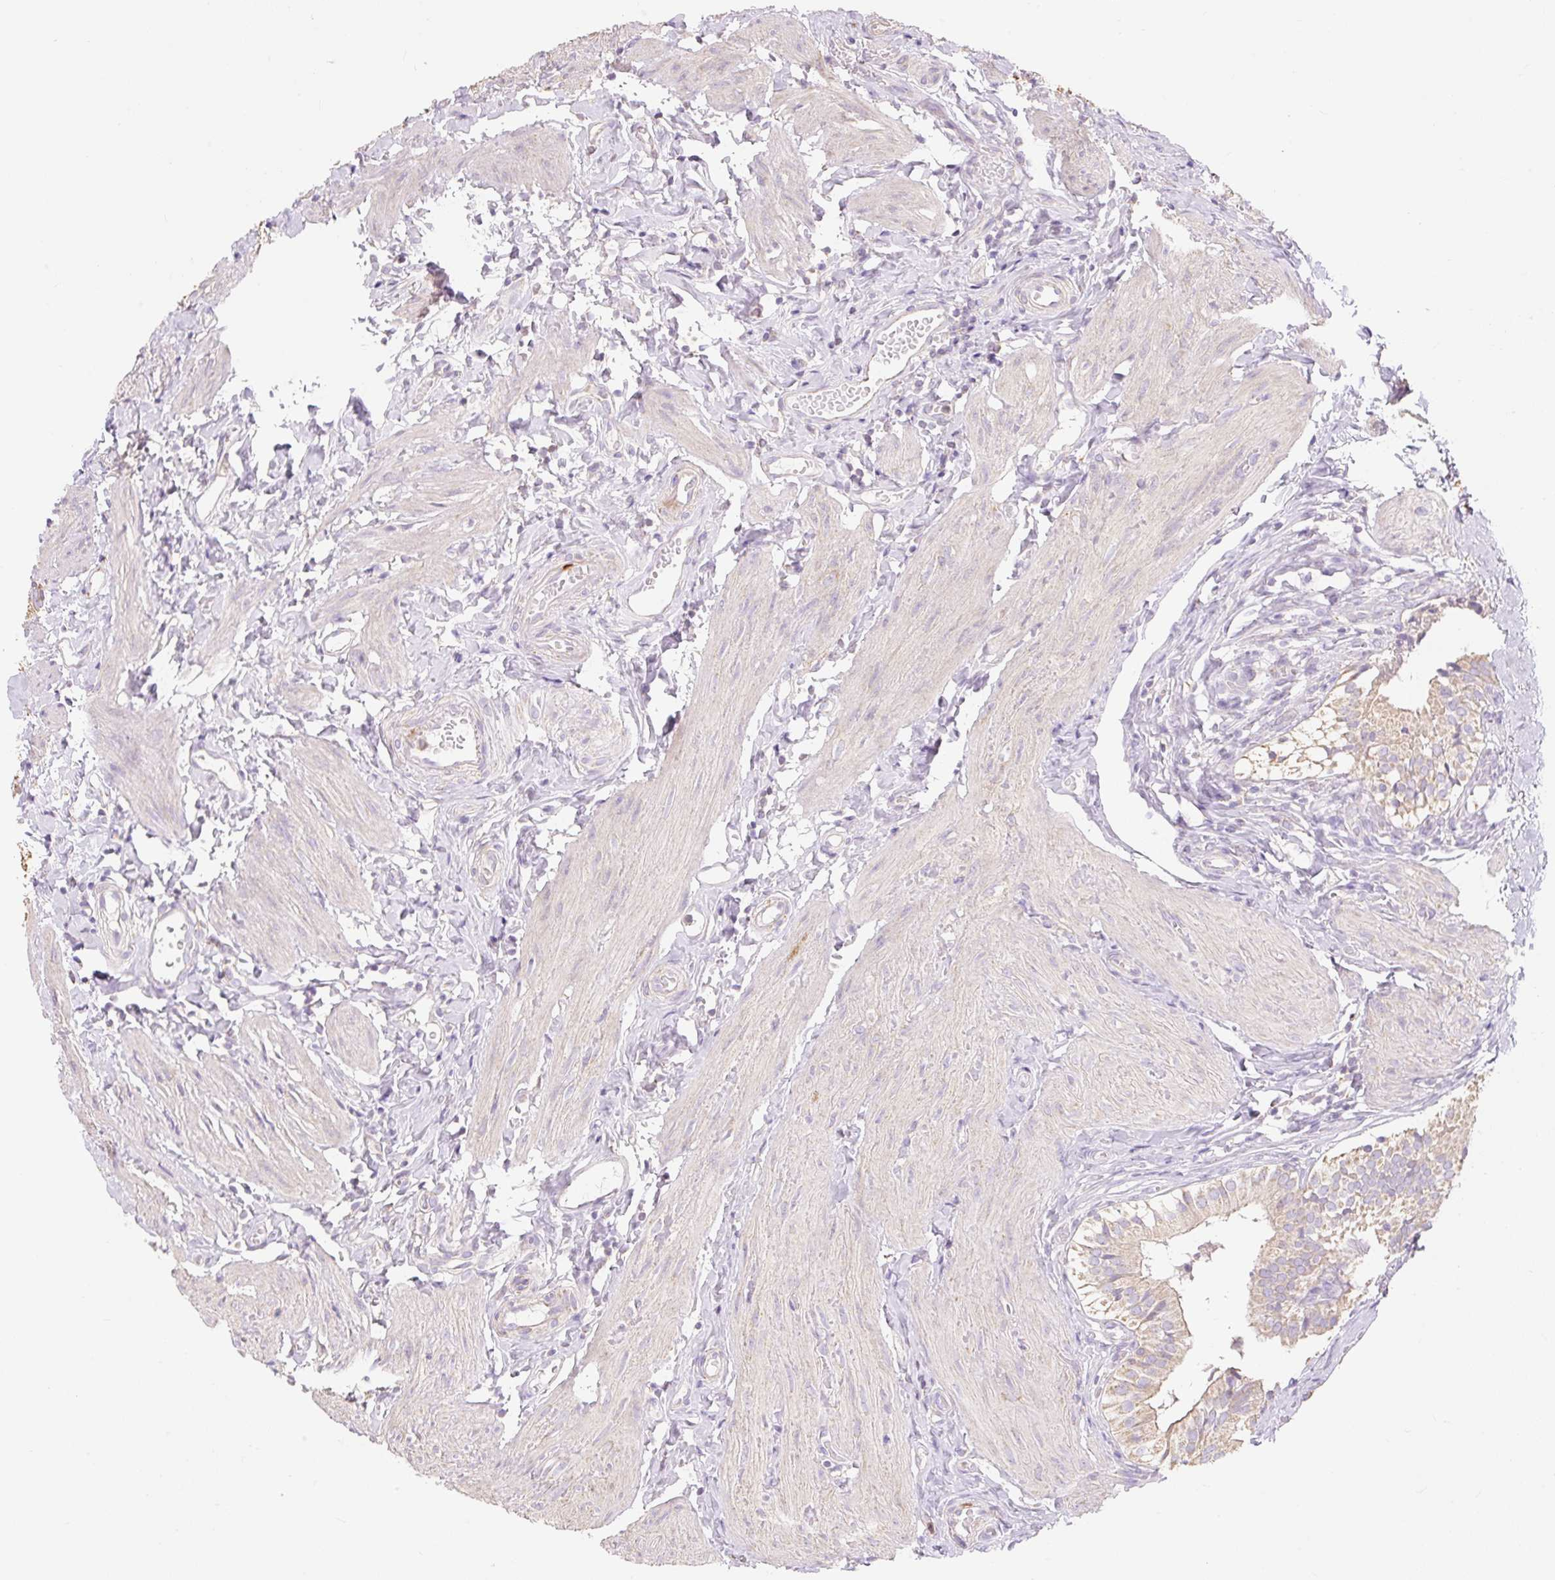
{"staining": {"intensity": "weak", "quantity": "25%-75%", "location": "cytoplasmic/membranous"}, "tissue": "gallbladder", "cell_type": "Glandular cells", "image_type": "normal", "snomed": [{"axis": "morphology", "description": "Normal tissue, NOS"}, {"axis": "topography", "description": "Gallbladder"}], "caption": "Brown immunohistochemical staining in normal human gallbladder shows weak cytoplasmic/membranous positivity in about 25%-75% of glandular cells. (Brightfield microscopy of DAB IHC at high magnification).", "gene": "DHX35", "patient": {"sex": "female", "age": 47}}